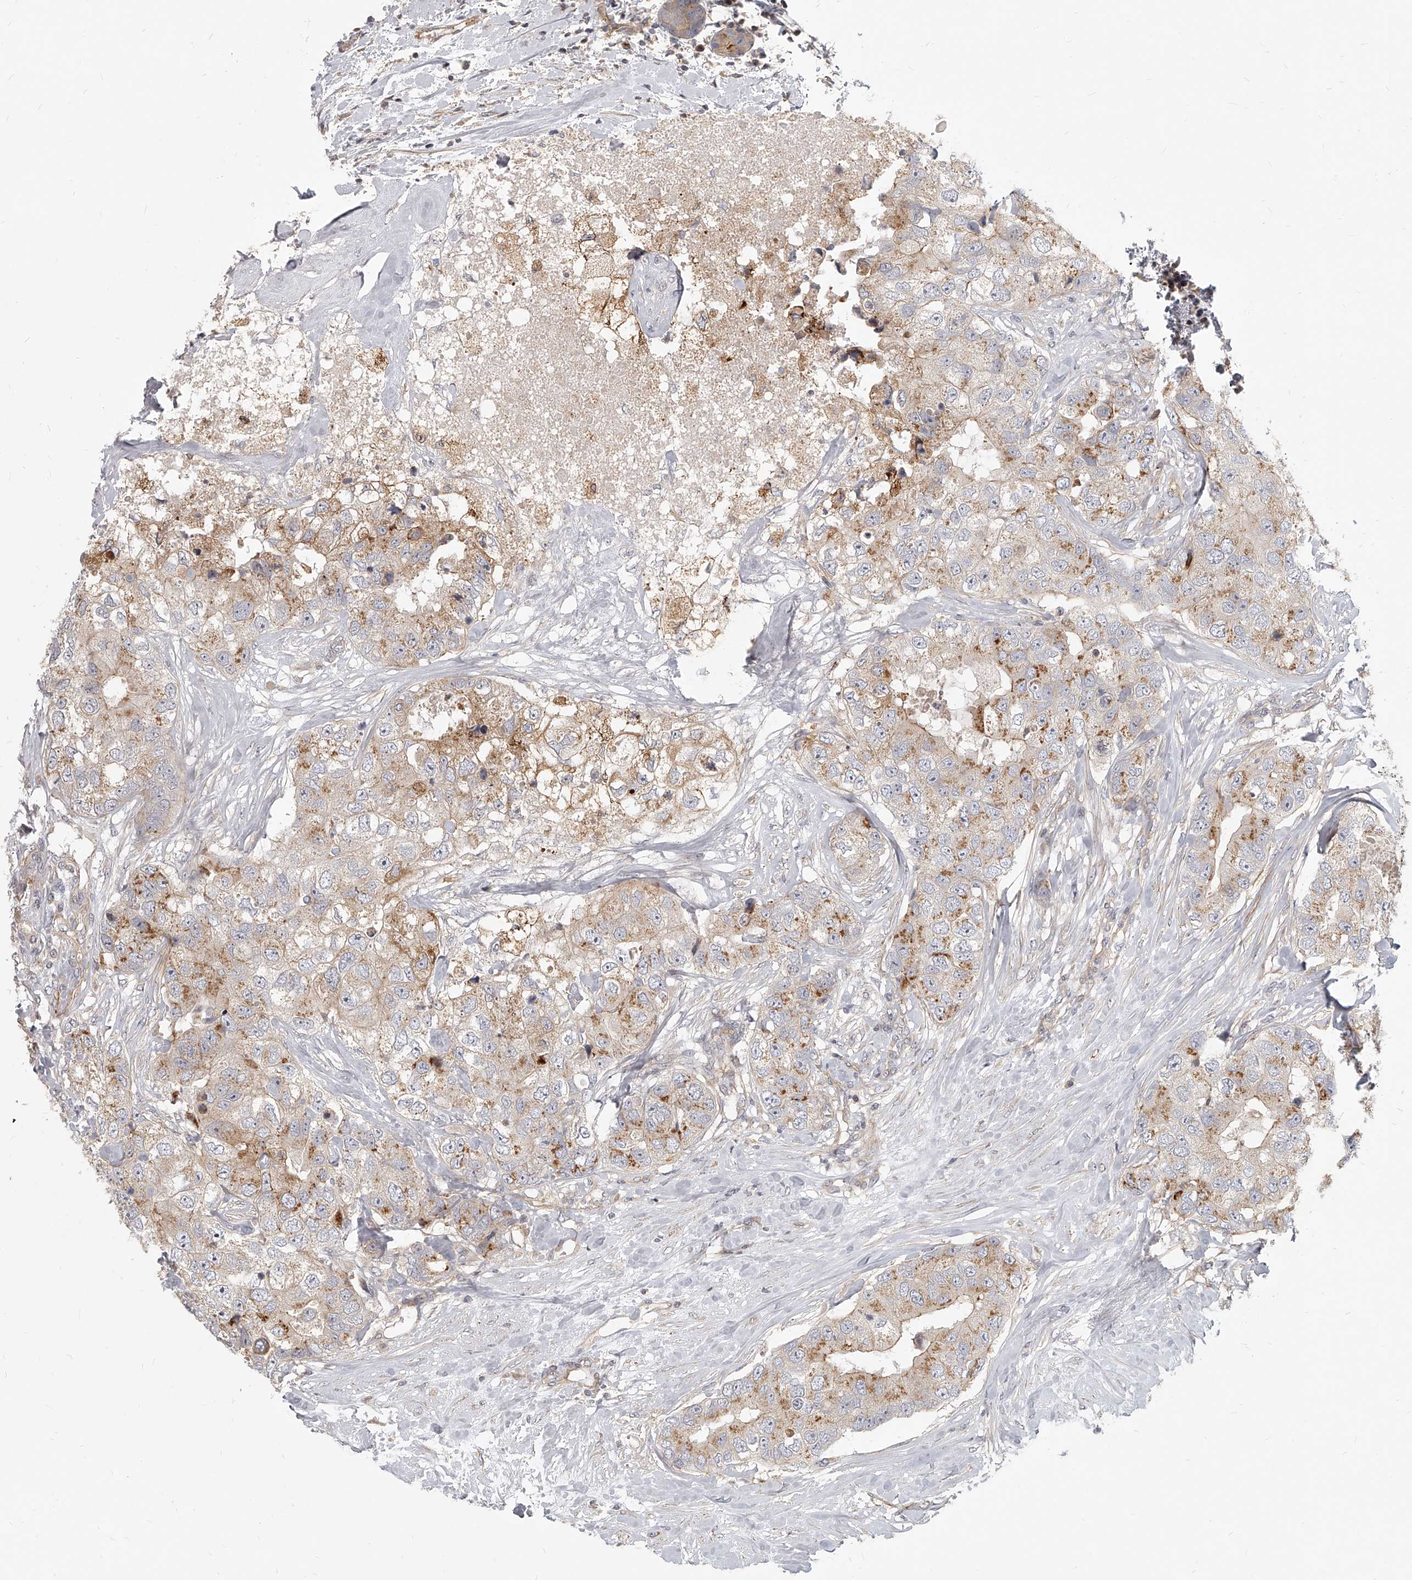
{"staining": {"intensity": "moderate", "quantity": "25%-75%", "location": "cytoplasmic/membranous"}, "tissue": "breast cancer", "cell_type": "Tumor cells", "image_type": "cancer", "snomed": [{"axis": "morphology", "description": "Duct carcinoma"}, {"axis": "topography", "description": "Breast"}], "caption": "A photomicrograph showing moderate cytoplasmic/membranous expression in about 25%-75% of tumor cells in invasive ductal carcinoma (breast), as visualized by brown immunohistochemical staining.", "gene": "SLC37A1", "patient": {"sex": "female", "age": 62}}